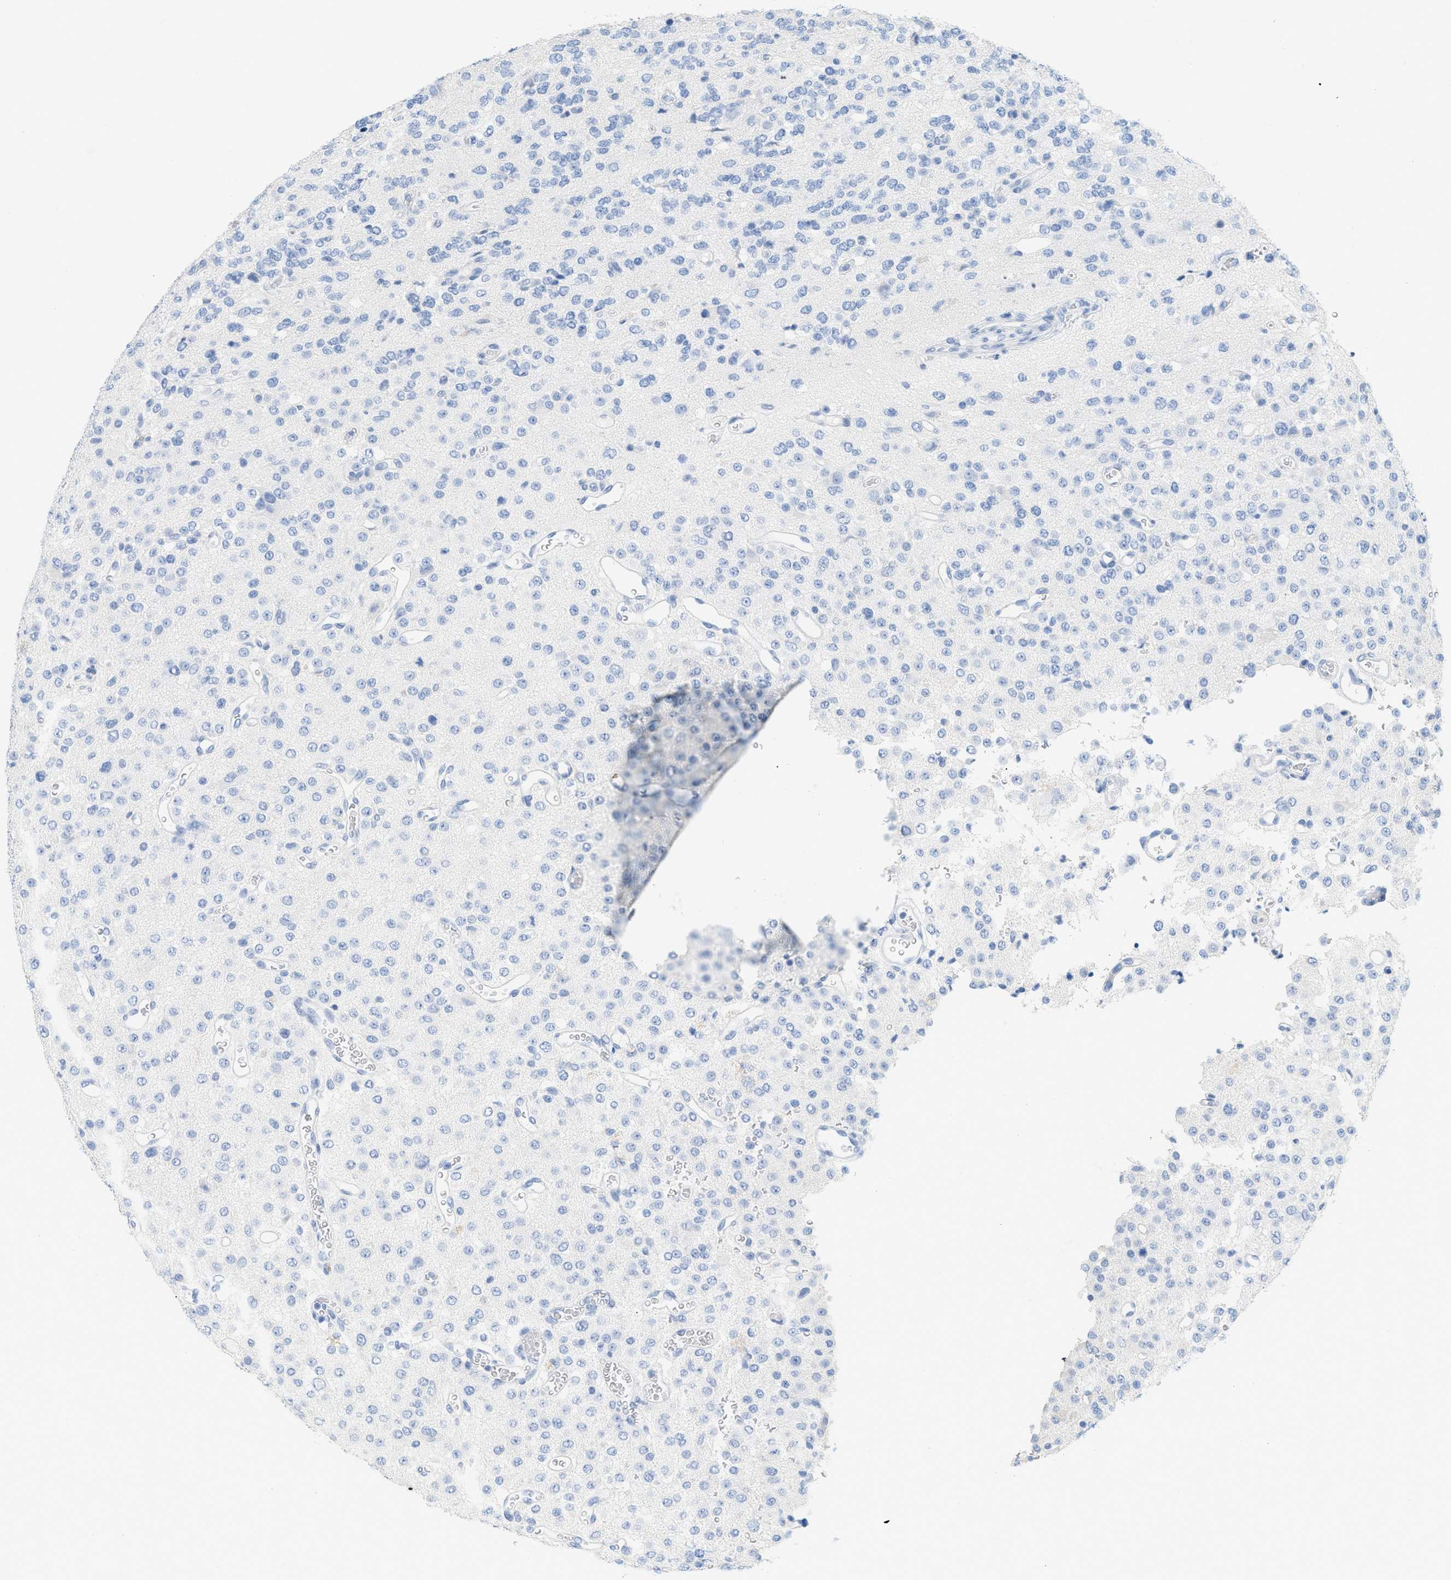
{"staining": {"intensity": "negative", "quantity": "none", "location": "none"}, "tissue": "glioma", "cell_type": "Tumor cells", "image_type": "cancer", "snomed": [{"axis": "morphology", "description": "Glioma, malignant, Low grade"}, {"axis": "topography", "description": "Brain"}], "caption": "Histopathology image shows no significant protein expression in tumor cells of glioma.", "gene": "PAPPA", "patient": {"sex": "male", "age": 38}}